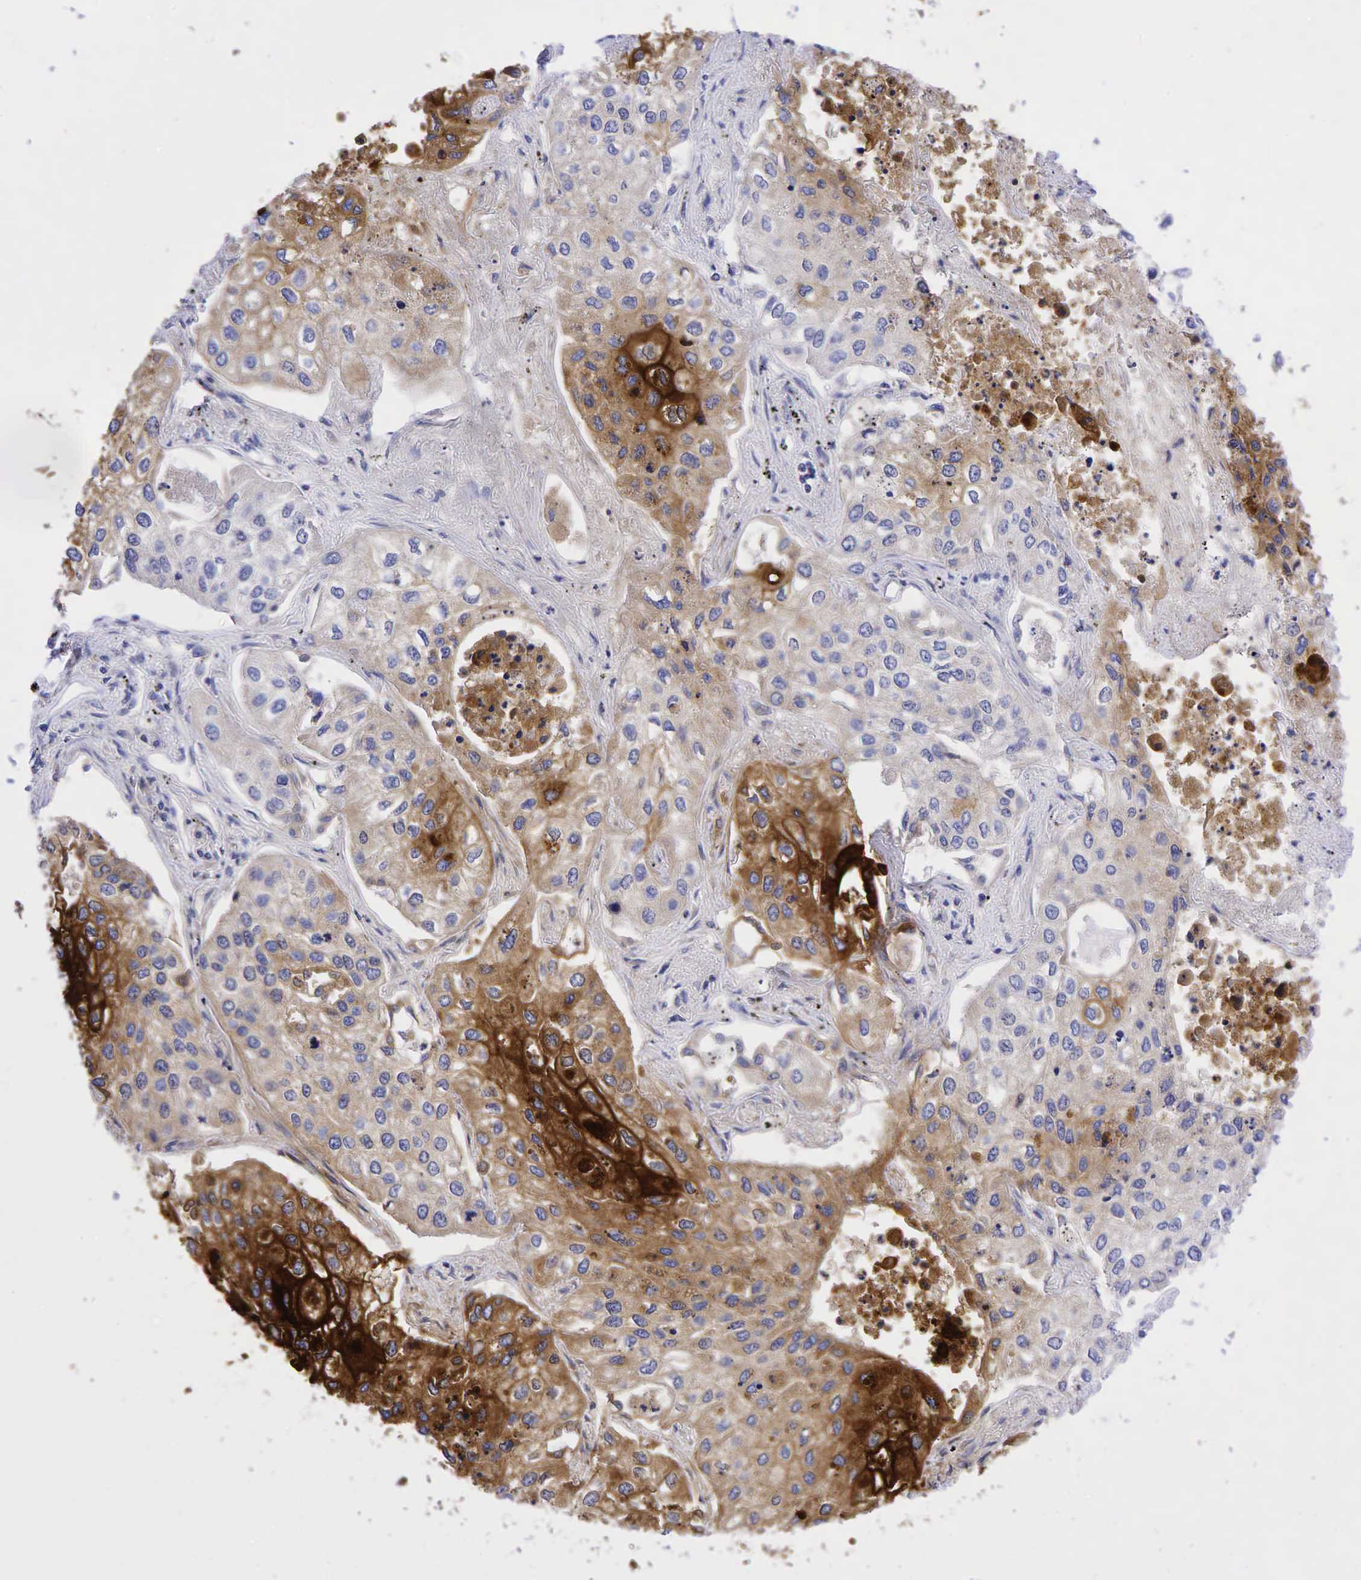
{"staining": {"intensity": "moderate", "quantity": "25%-75%", "location": "cytoplasmic/membranous"}, "tissue": "lung cancer", "cell_type": "Tumor cells", "image_type": "cancer", "snomed": [{"axis": "morphology", "description": "Squamous cell carcinoma, NOS"}, {"axis": "topography", "description": "Lung"}], "caption": "Immunohistochemical staining of squamous cell carcinoma (lung) reveals moderate cytoplasmic/membranous protein positivity in approximately 25%-75% of tumor cells. (brown staining indicates protein expression, while blue staining denotes nuclei).", "gene": "CEACAM5", "patient": {"sex": "male", "age": 75}}